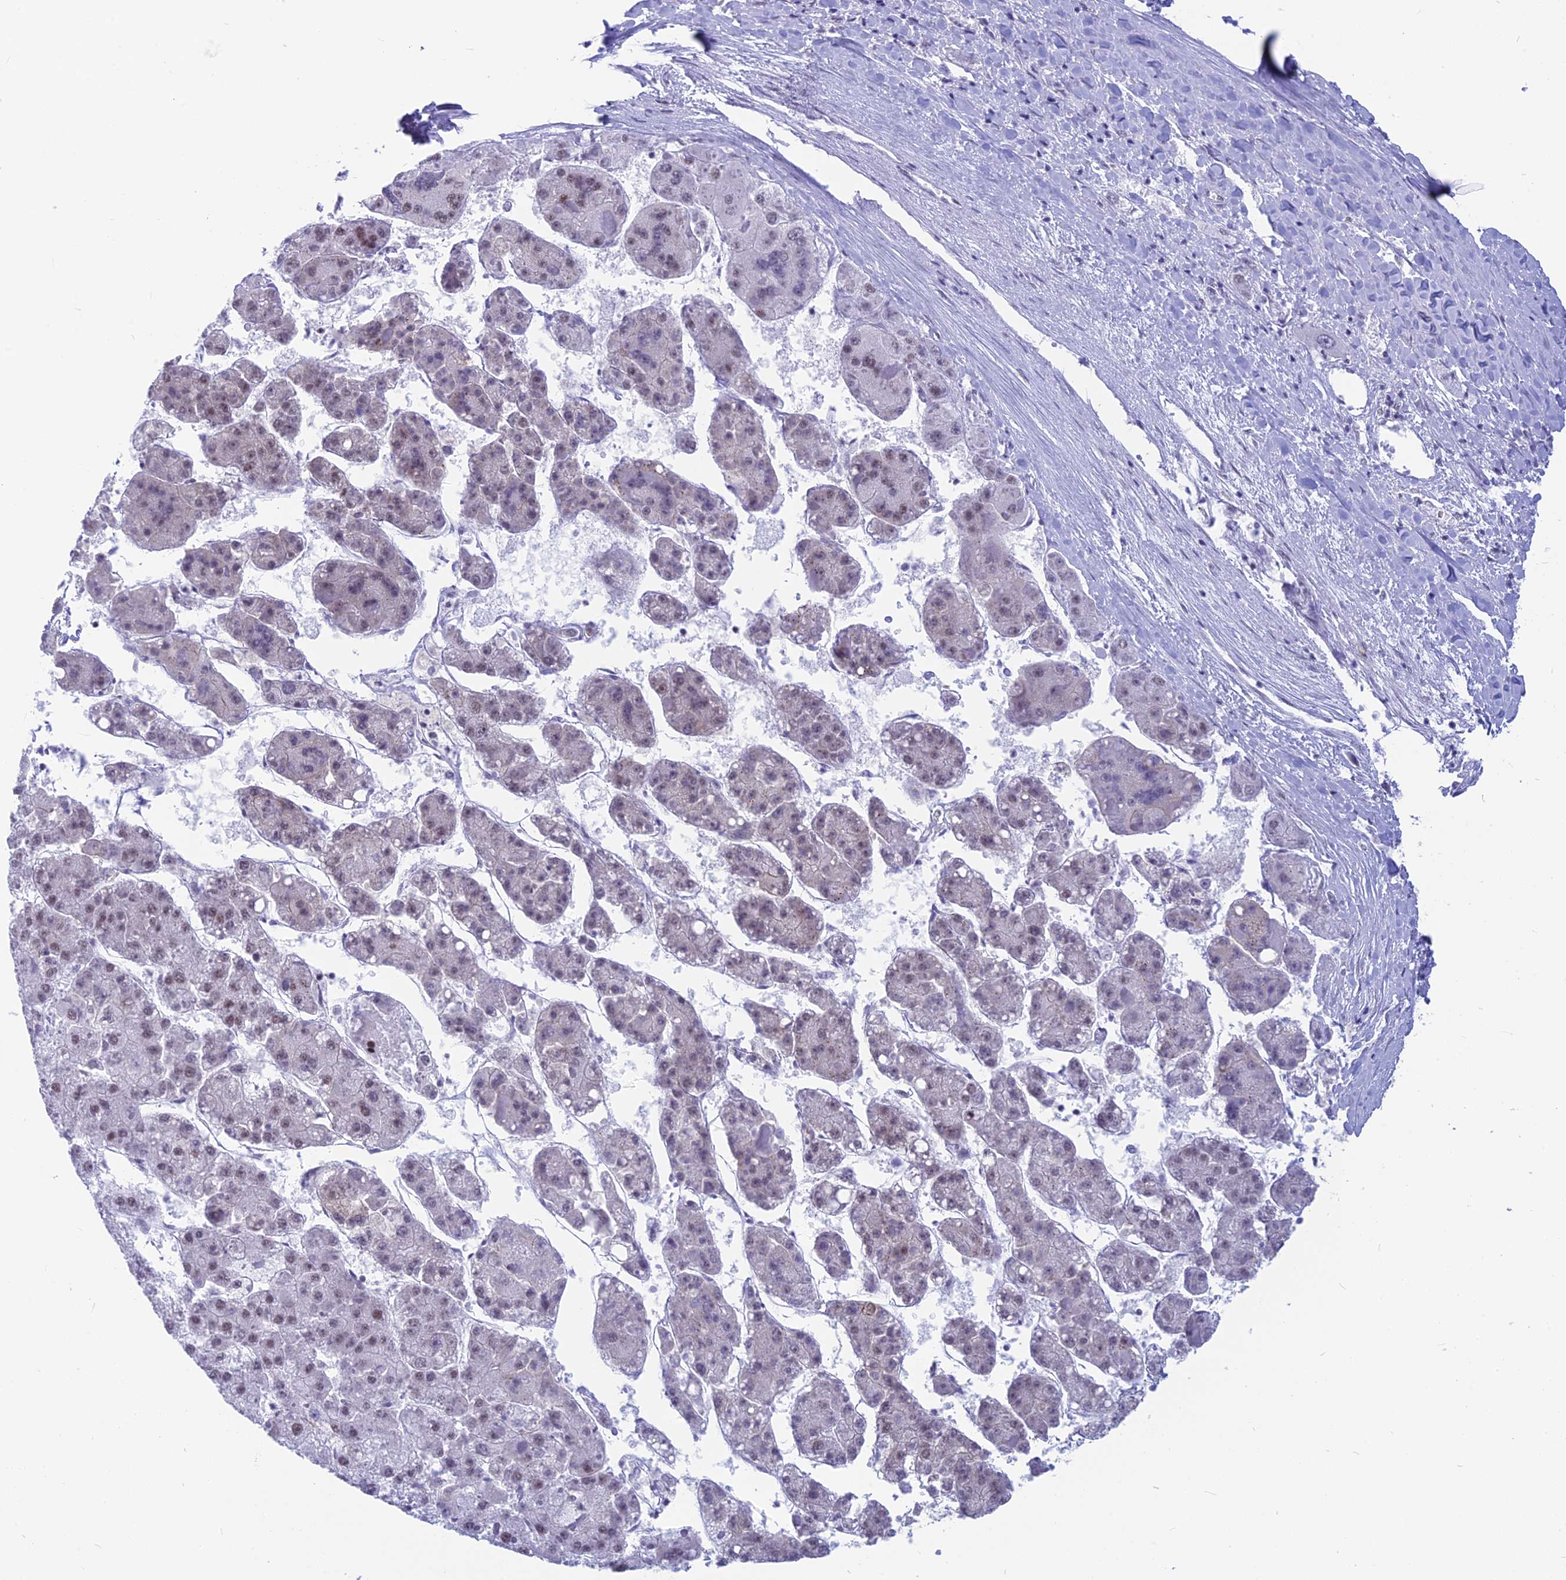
{"staining": {"intensity": "weak", "quantity": "25%-75%", "location": "nuclear"}, "tissue": "liver cancer", "cell_type": "Tumor cells", "image_type": "cancer", "snomed": [{"axis": "morphology", "description": "Carcinoma, Hepatocellular, NOS"}, {"axis": "topography", "description": "Liver"}], "caption": "This image reveals immunohistochemistry (IHC) staining of human hepatocellular carcinoma (liver), with low weak nuclear expression in approximately 25%-75% of tumor cells.", "gene": "SRSF5", "patient": {"sex": "female", "age": 73}}